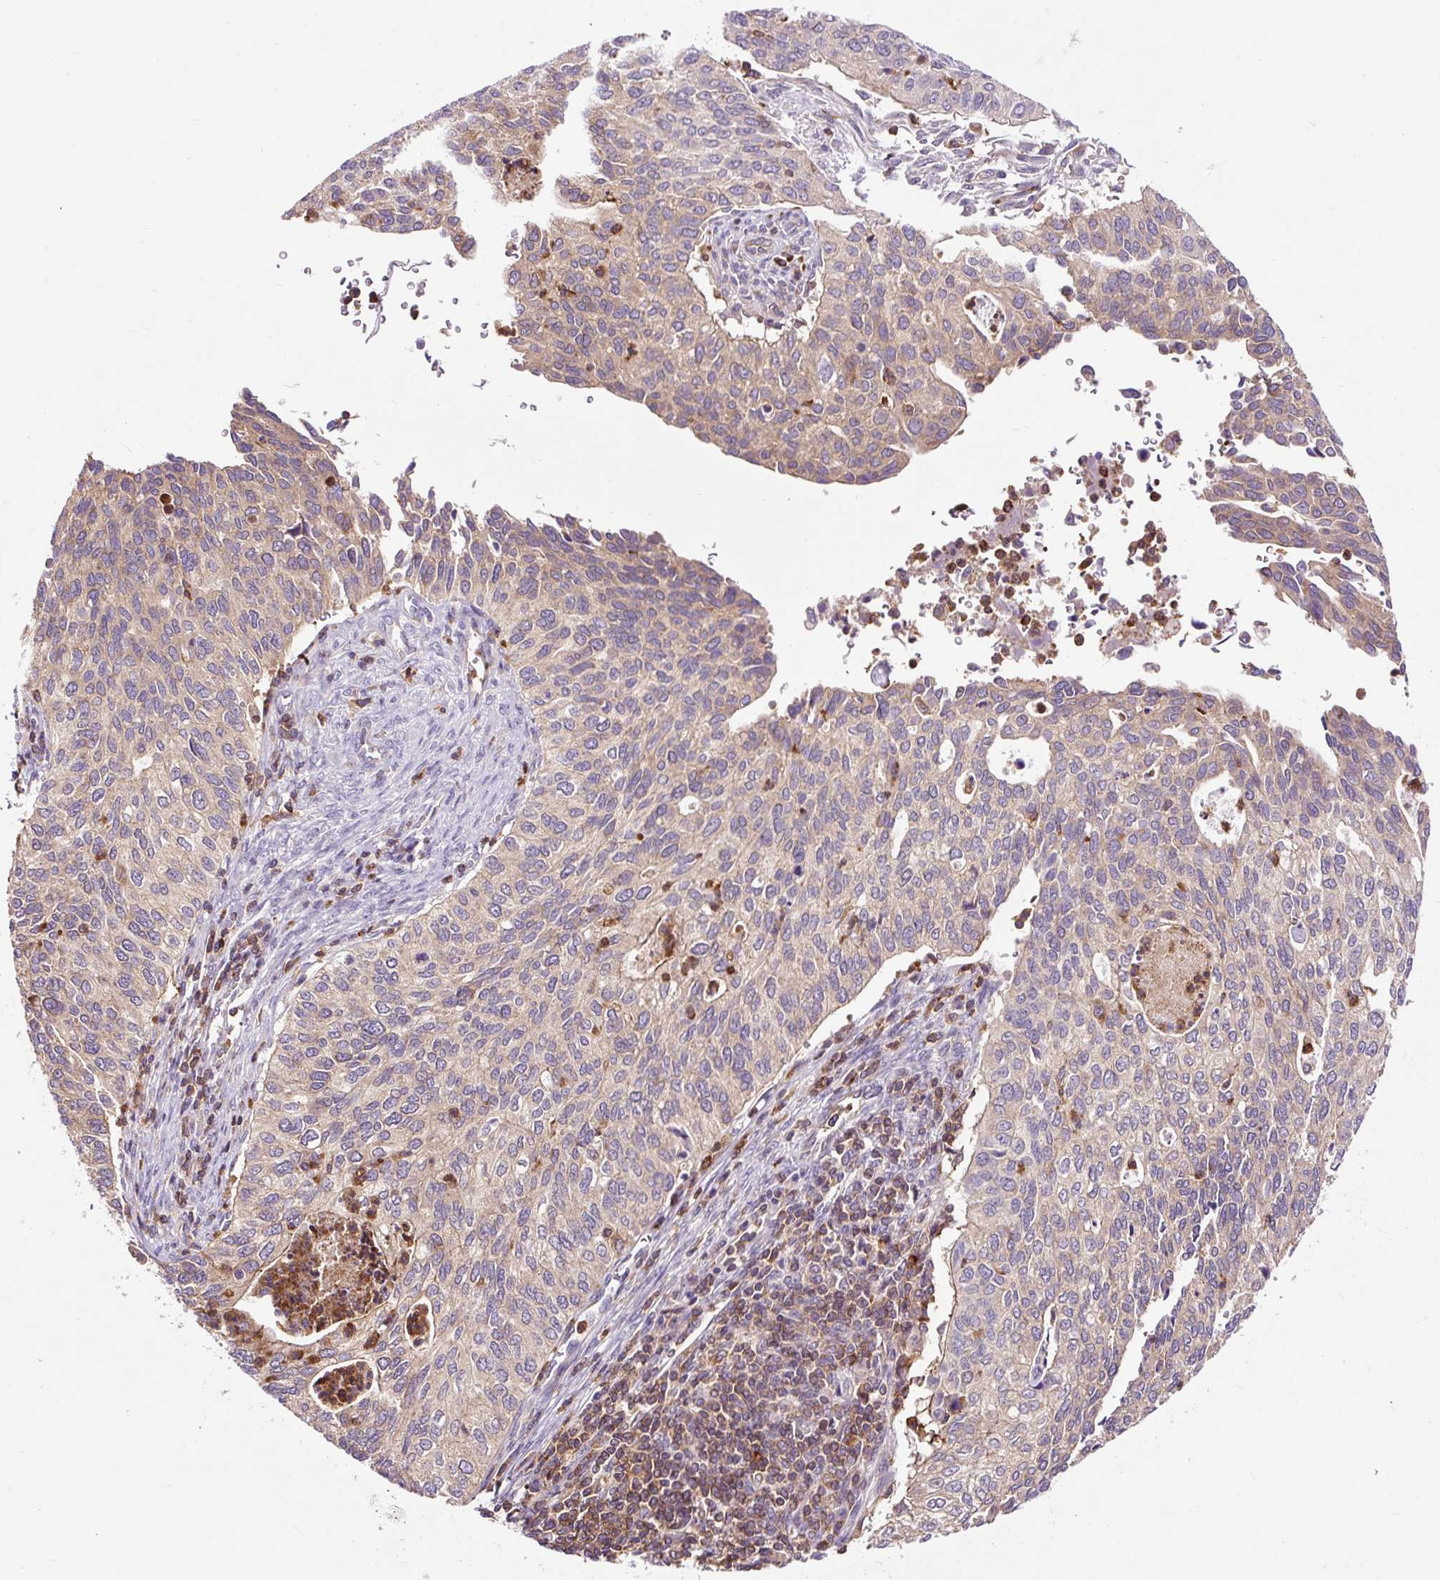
{"staining": {"intensity": "weak", "quantity": ">75%", "location": "cytoplasmic/membranous"}, "tissue": "cervical cancer", "cell_type": "Tumor cells", "image_type": "cancer", "snomed": [{"axis": "morphology", "description": "Squamous cell carcinoma, NOS"}, {"axis": "topography", "description": "Cervix"}], "caption": "Protein expression analysis of cervical squamous cell carcinoma reveals weak cytoplasmic/membranous staining in about >75% of tumor cells.", "gene": "CISD3", "patient": {"sex": "female", "age": 38}}